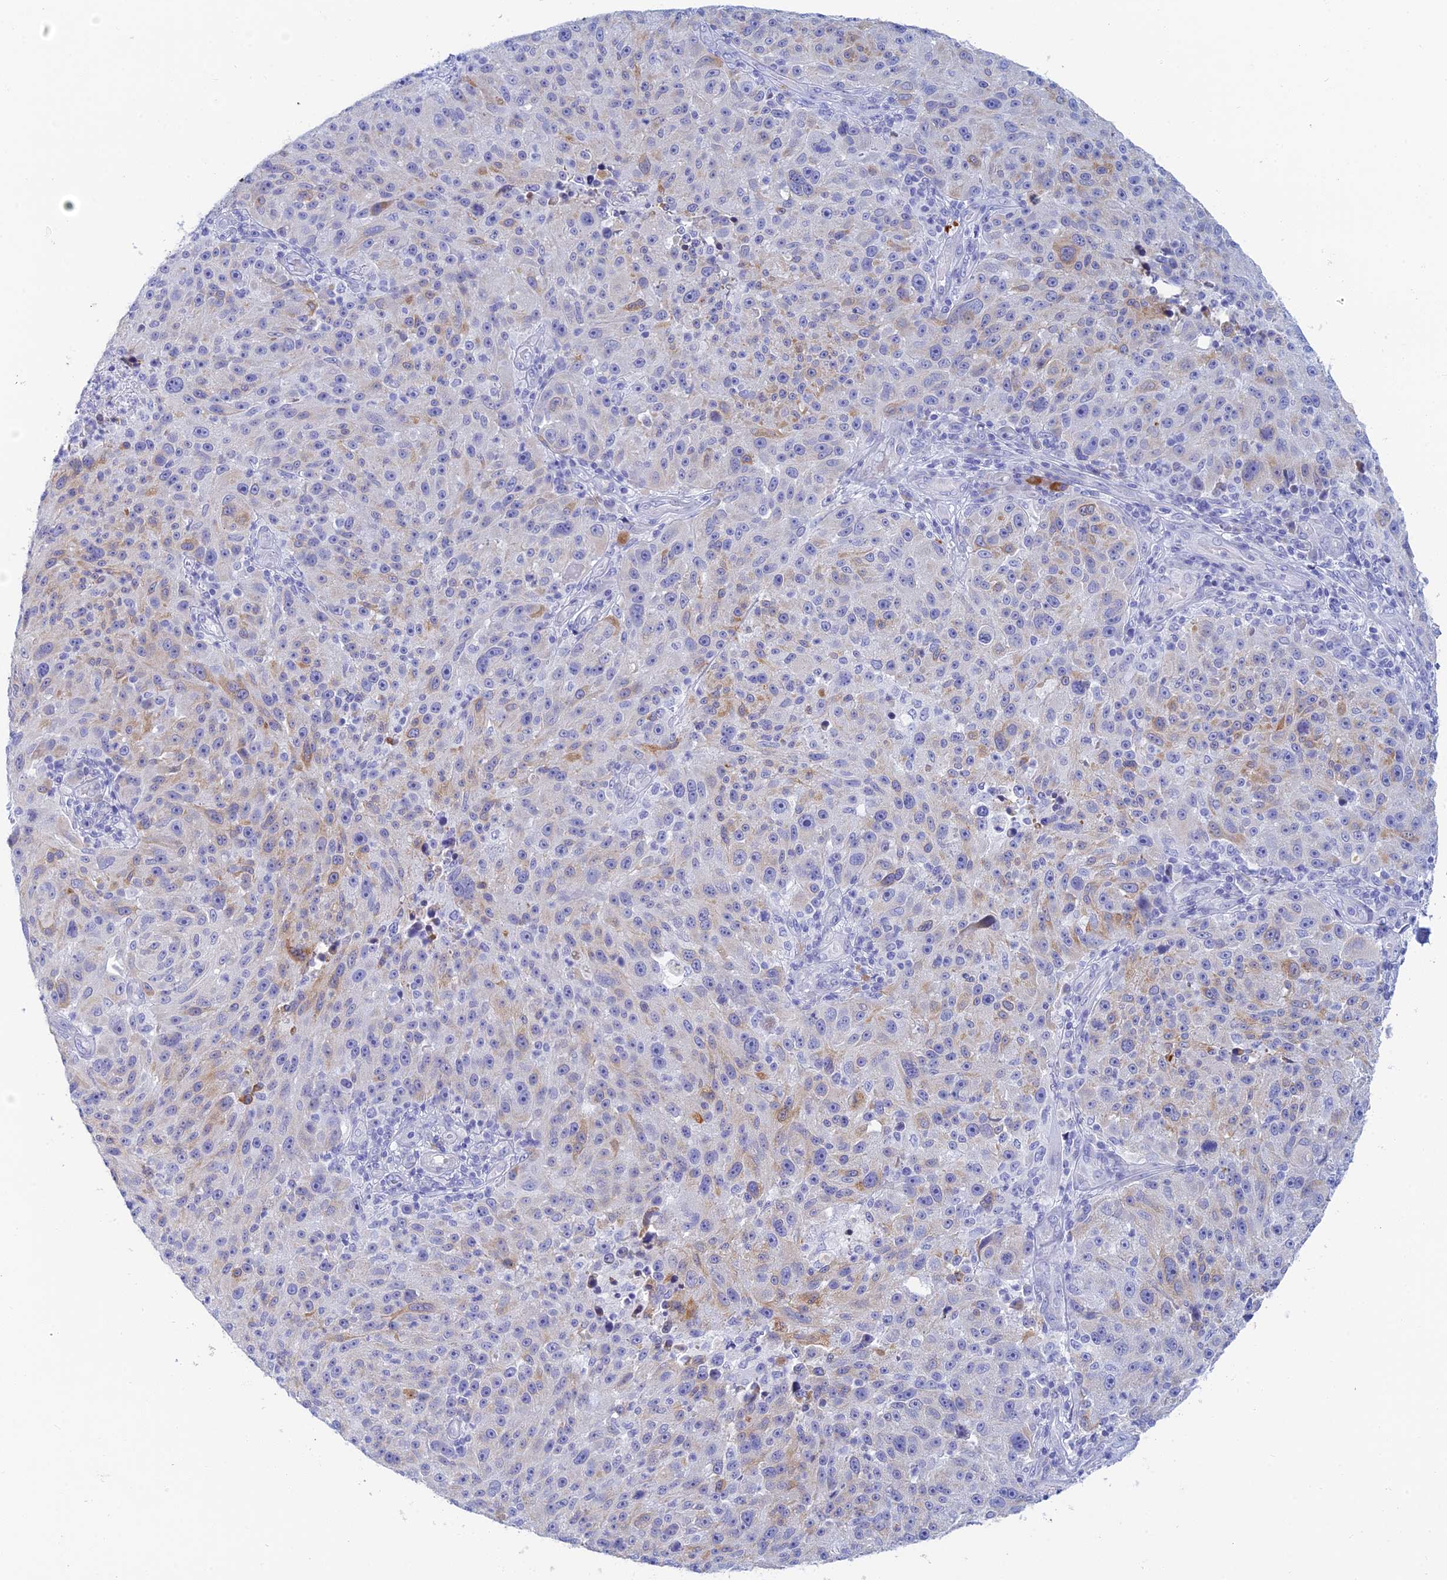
{"staining": {"intensity": "weak", "quantity": "<25%", "location": "cytoplasmic/membranous"}, "tissue": "melanoma", "cell_type": "Tumor cells", "image_type": "cancer", "snomed": [{"axis": "morphology", "description": "Malignant melanoma, NOS"}, {"axis": "topography", "description": "Skin"}], "caption": "Tumor cells are negative for brown protein staining in malignant melanoma.", "gene": "CEP152", "patient": {"sex": "male", "age": 53}}